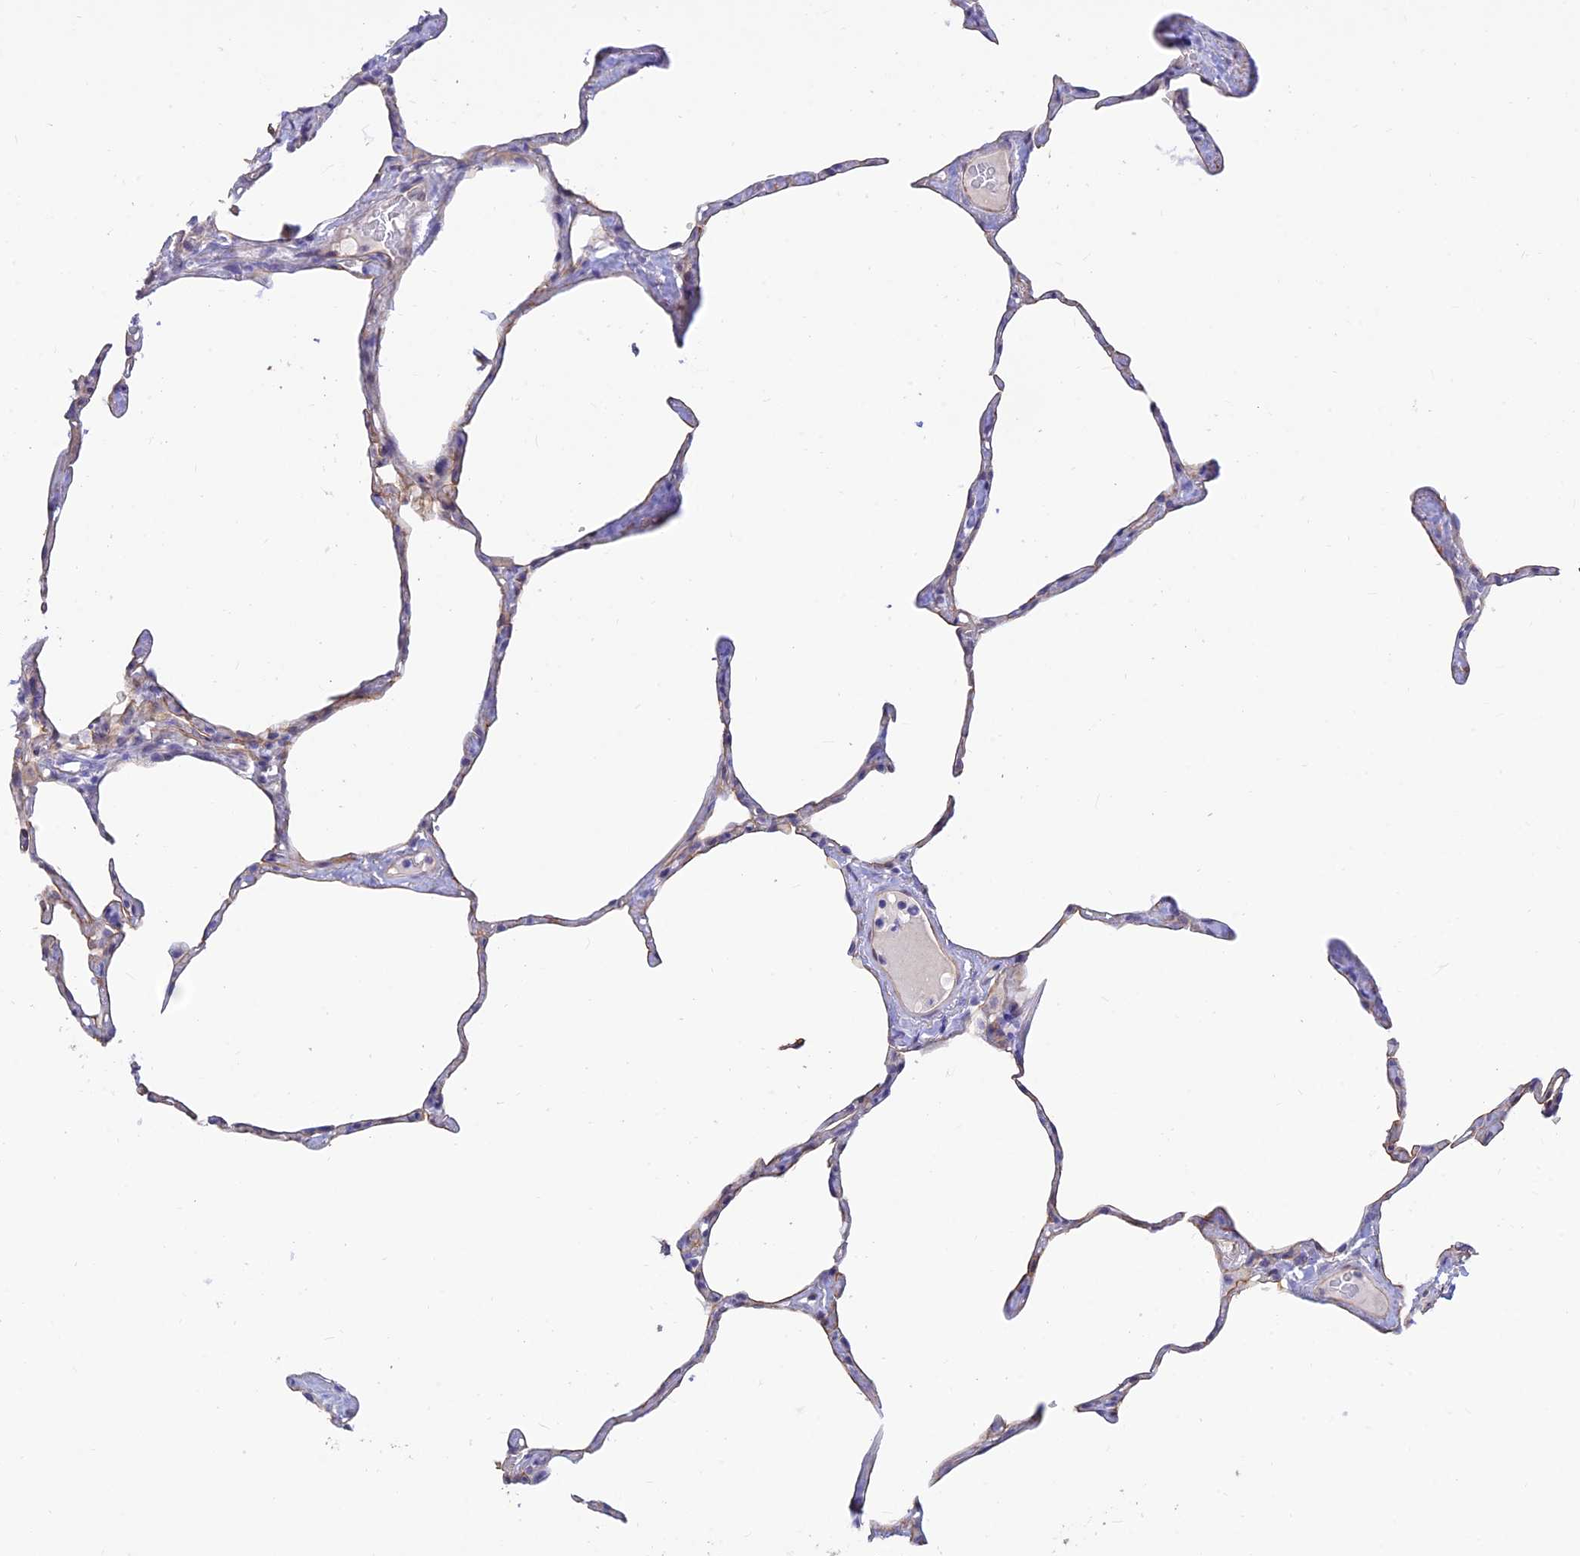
{"staining": {"intensity": "weak", "quantity": "25%-75%", "location": "cytoplasmic/membranous"}, "tissue": "lung", "cell_type": "Alveolar cells", "image_type": "normal", "snomed": [{"axis": "morphology", "description": "Normal tissue, NOS"}, {"axis": "topography", "description": "Lung"}], "caption": "This photomicrograph reveals immunohistochemistry (IHC) staining of benign lung, with low weak cytoplasmic/membranous staining in approximately 25%-75% of alveolar cells.", "gene": "ALDH1L2", "patient": {"sex": "male", "age": 65}}